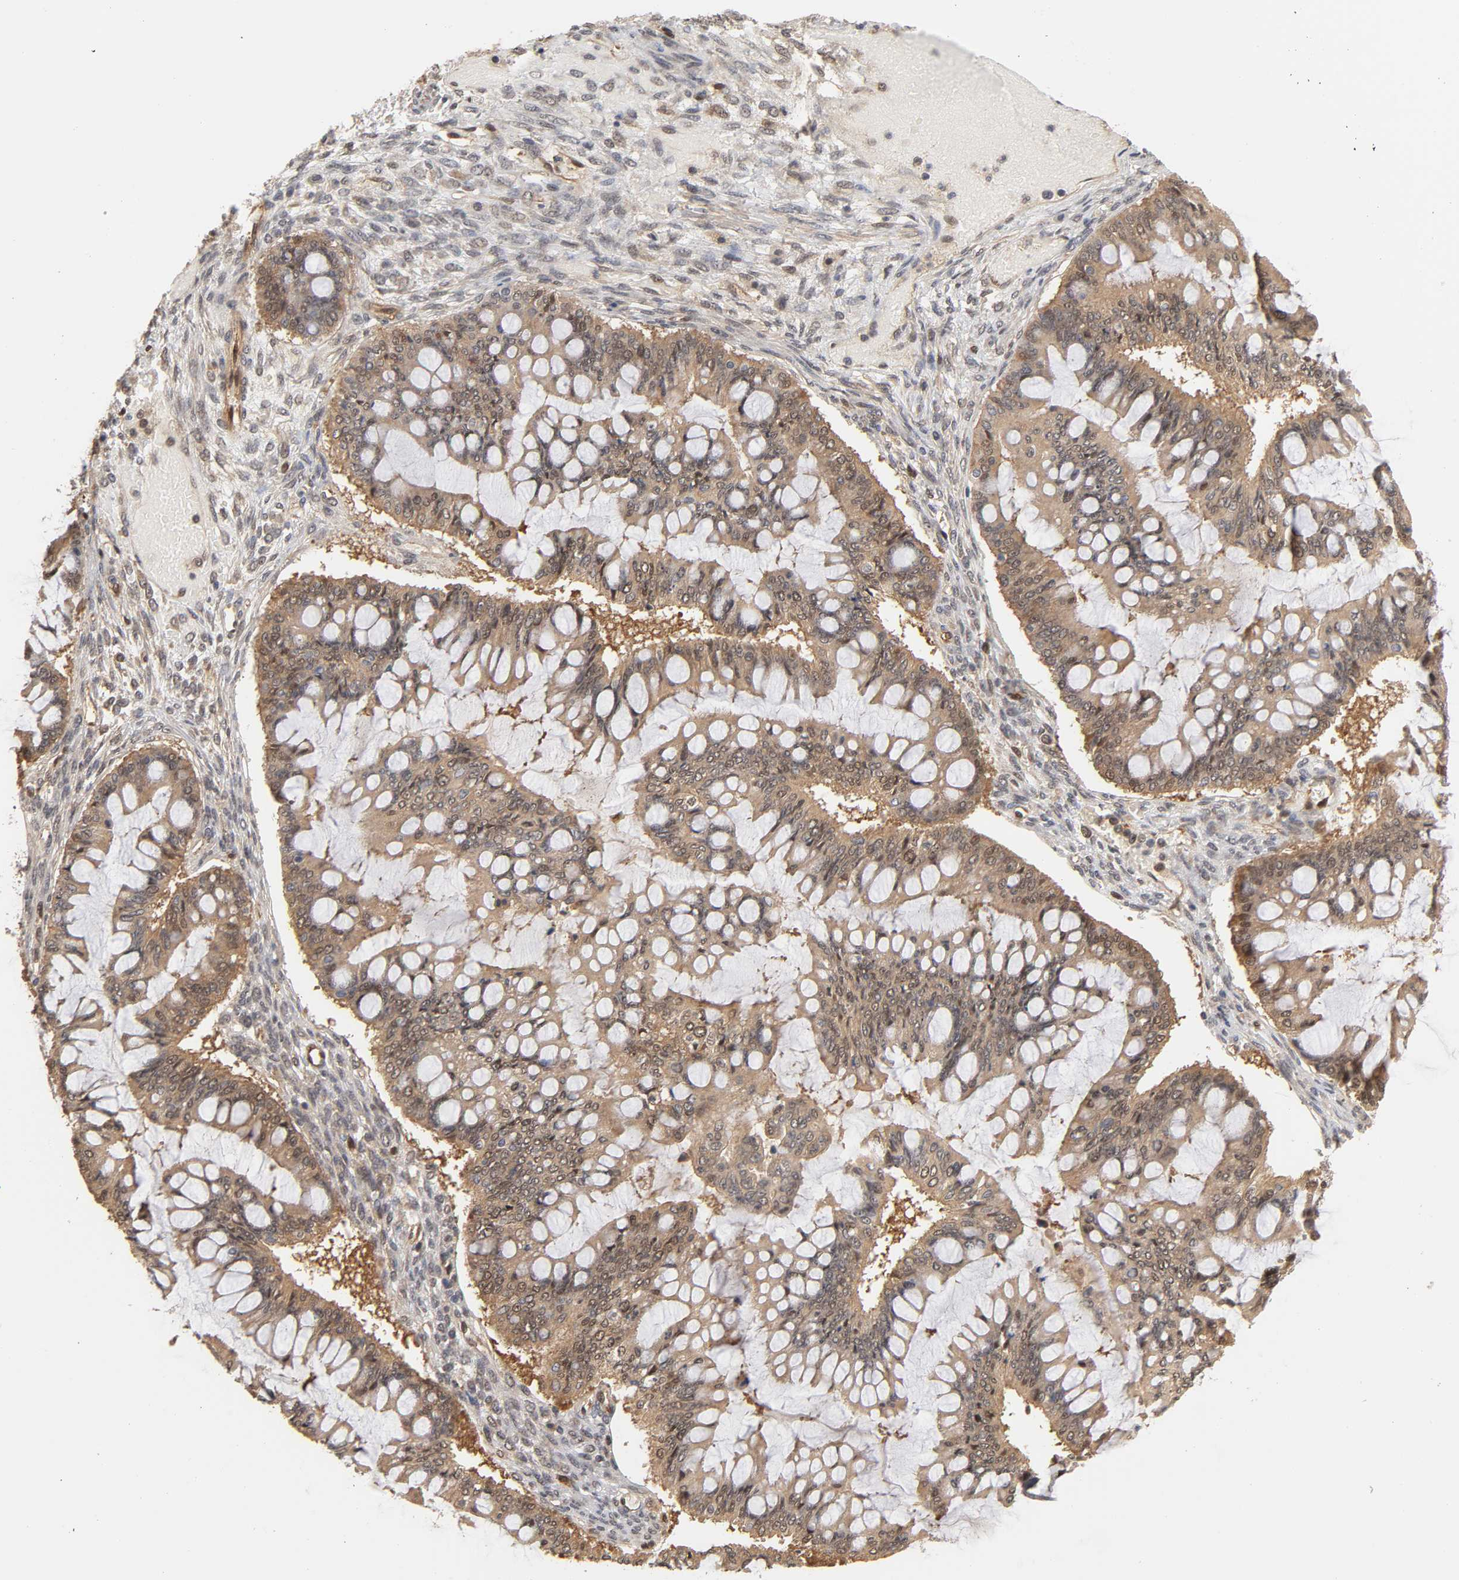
{"staining": {"intensity": "moderate", "quantity": ">75%", "location": "cytoplasmic/membranous,nuclear"}, "tissue": "ovarian cancer", "cell_type": "Tumor cells", "image_type": "cancer", "snomed": [{"axis": "morphology", "description": "Cystadenocarcinoma, mucinous, NOS"}, {"axis": "topography", "description": "Ovary"}], "caption": "Ovarian mucinous cystadenocarcinoma tissue shows moderate cytoplasmic/membranous and nuclear staining in approximately >75% of tumor cells, visualized by immunohistochemistry.", "gene": "CDC37", "patient": {"sex": "female", "age": 73}}